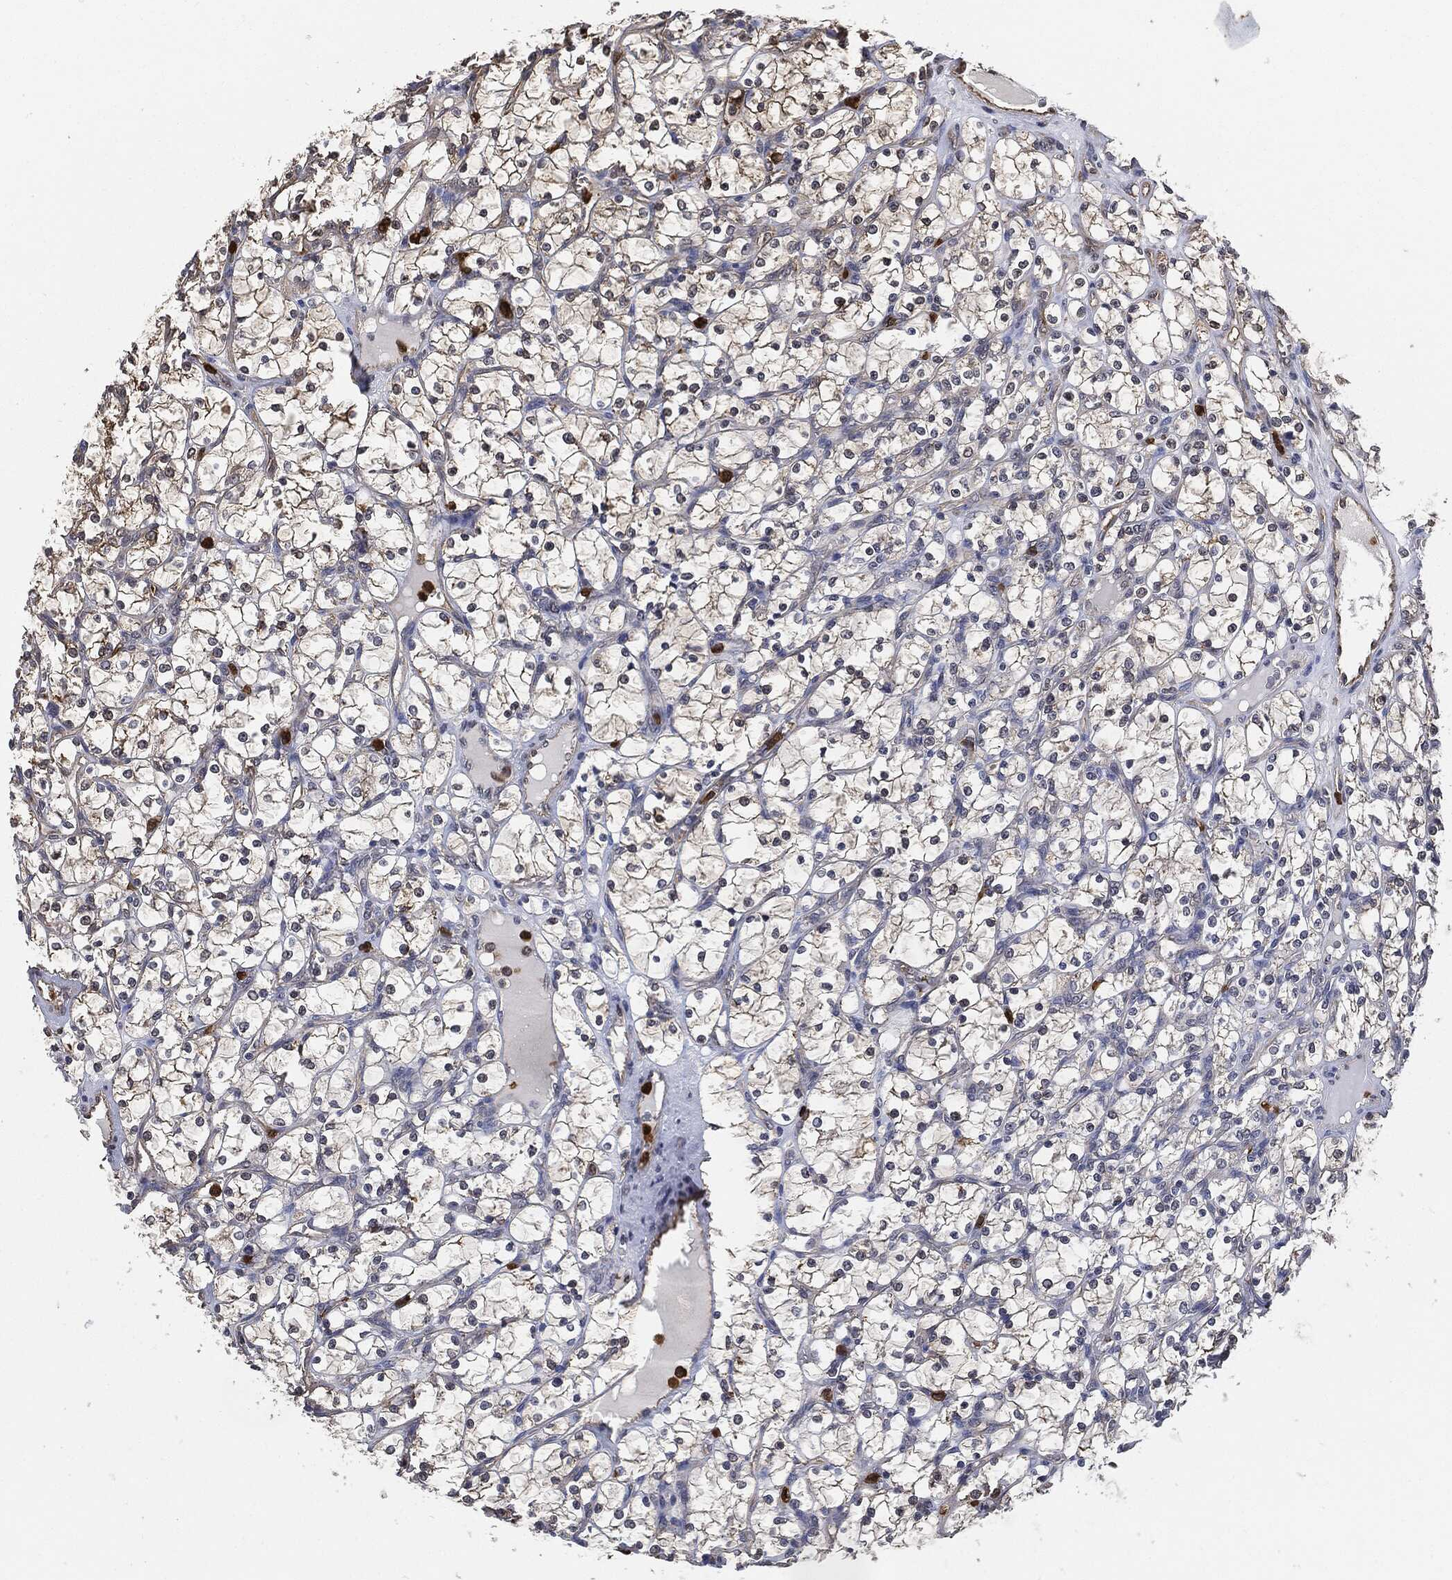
{"staining": {"intensity": "weak", "quantity": "<25%", "location": "cytoplasmic/membranous"}, "tissue": "renal cancer", "cell_type": "Tumor cells", "image_type": "cancer", "snomed": [{"axis": "morphology", "description": "Adenocarcinoma, NOS"}, {"axis": "topography", "description": "Kidney"}], "caption": "IHC histopathology image of human adenocarcinoma (renal) stained for a protein (brown), which displays no staining in tumor cells.", "gene": "S100A9", "patient": {"sex": "female", "age": 69}}